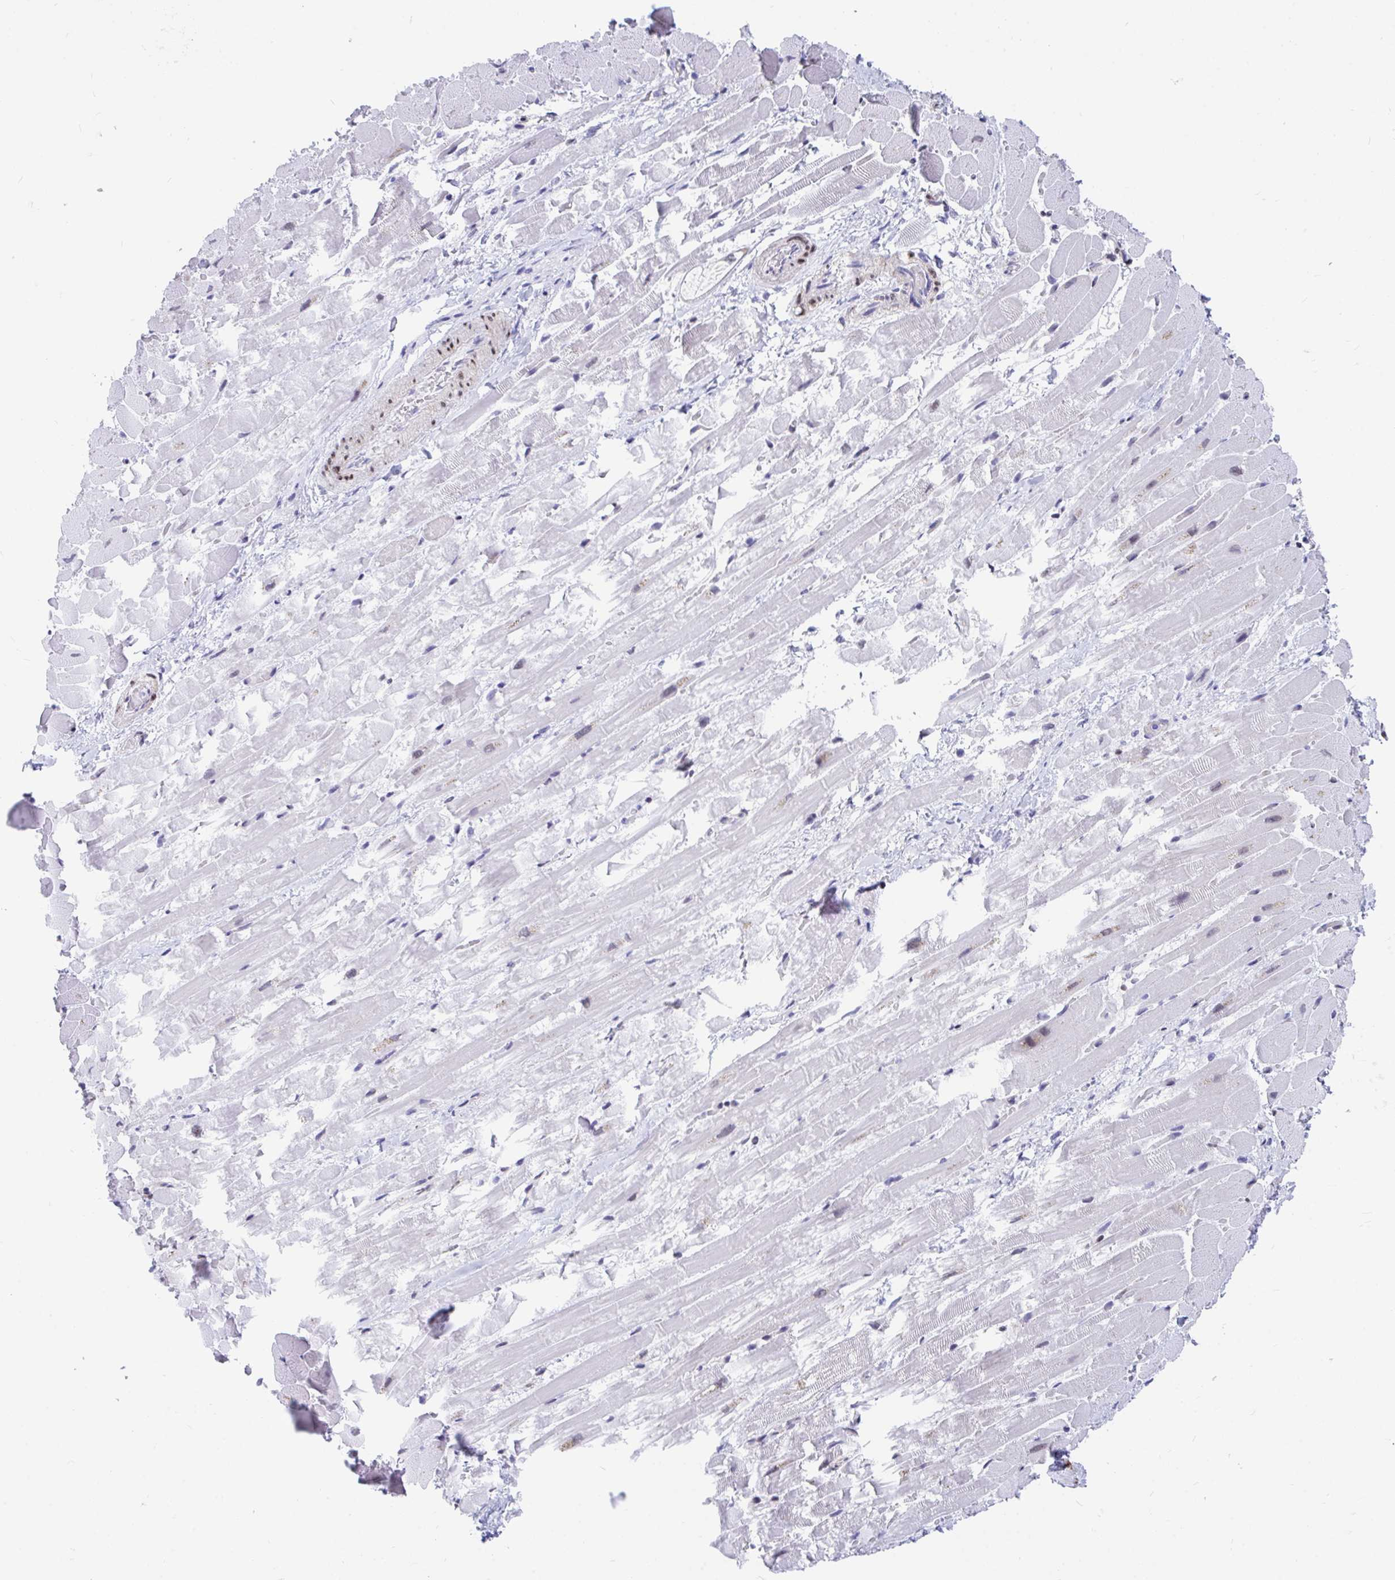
{"staining": {"intensity": "weak", "quantity": "<25%", "location": "cytoplasmic/membranous"}, "tissue": "heart muscle", "cell_type": "Cardiomyocytes", "image_type": "normal", "snomed": [{"axis": "morphology", "description": "Normal tissue, NOS"}, {"axis": "topography", "description": "Heart"}], "caption": "This is an immunohistochemistry (IHC) image of normal heart muscle. There is no positivity in cardiomyocytes.", "gene": "RBPMS", "patient": {"sex": "male", "age": 37}}